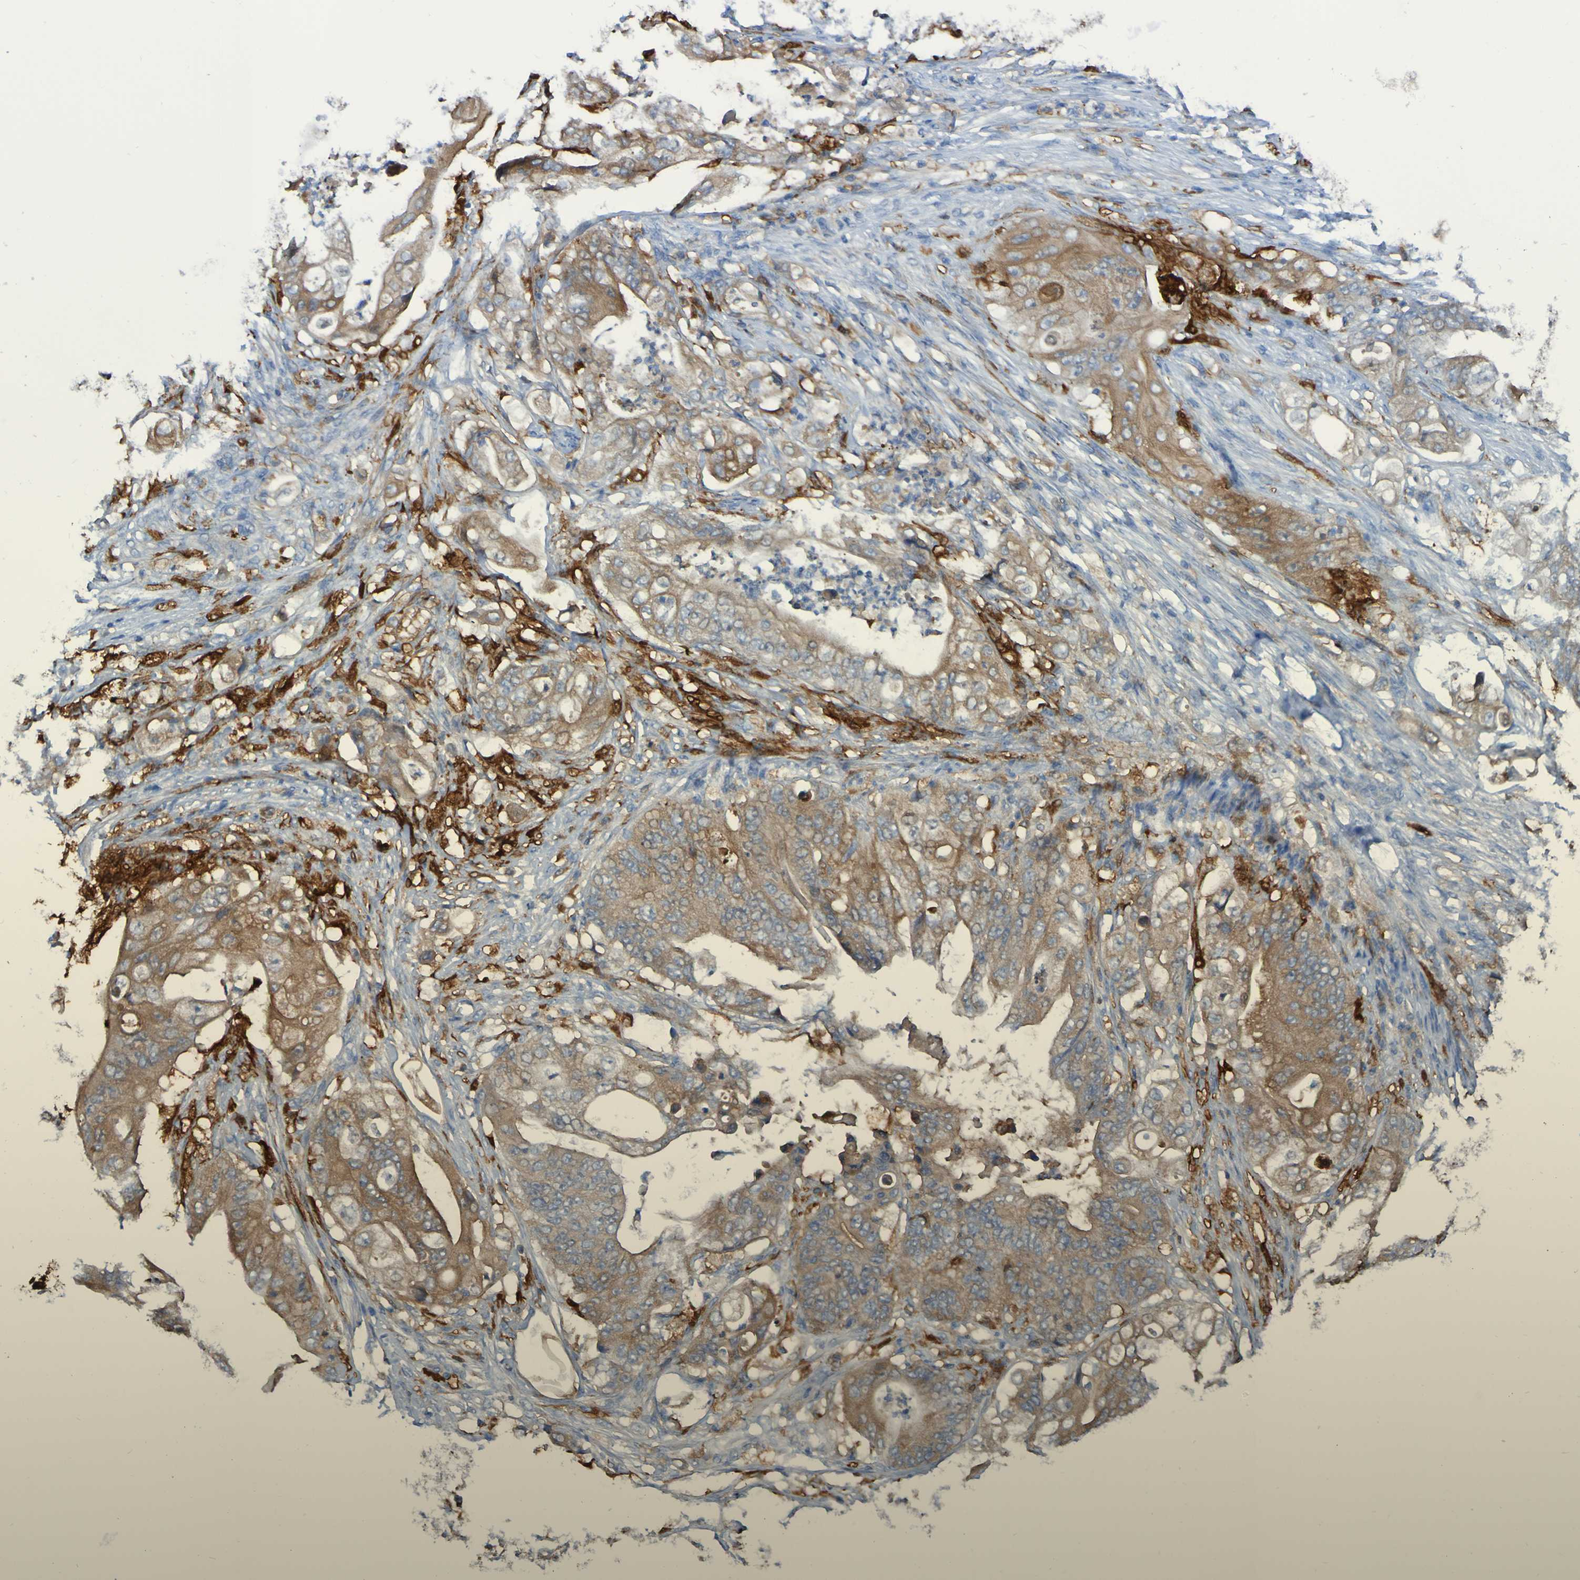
{"staining": {"intensity": "moderate", "quantity": ">75%", "location": "cytoplasmic/membranous"}, "tissue": "stomach cancer", "cell_type": "Tumor cells", "image_type": "cancer", "snomed": [{"axis": "morphology", "description": "Adenocarcinoma, NOS"}, {"axis": "topography", "description": "Stomach"}], "caption": "Stomach cancer (adenocarcinoma) stained with IHC reveals moderate cytoplasmic/membranous expression in approximately >75% of tumor cells.", "gene": "MPPE1", "patient": {"sex": "female", "age": 73}}